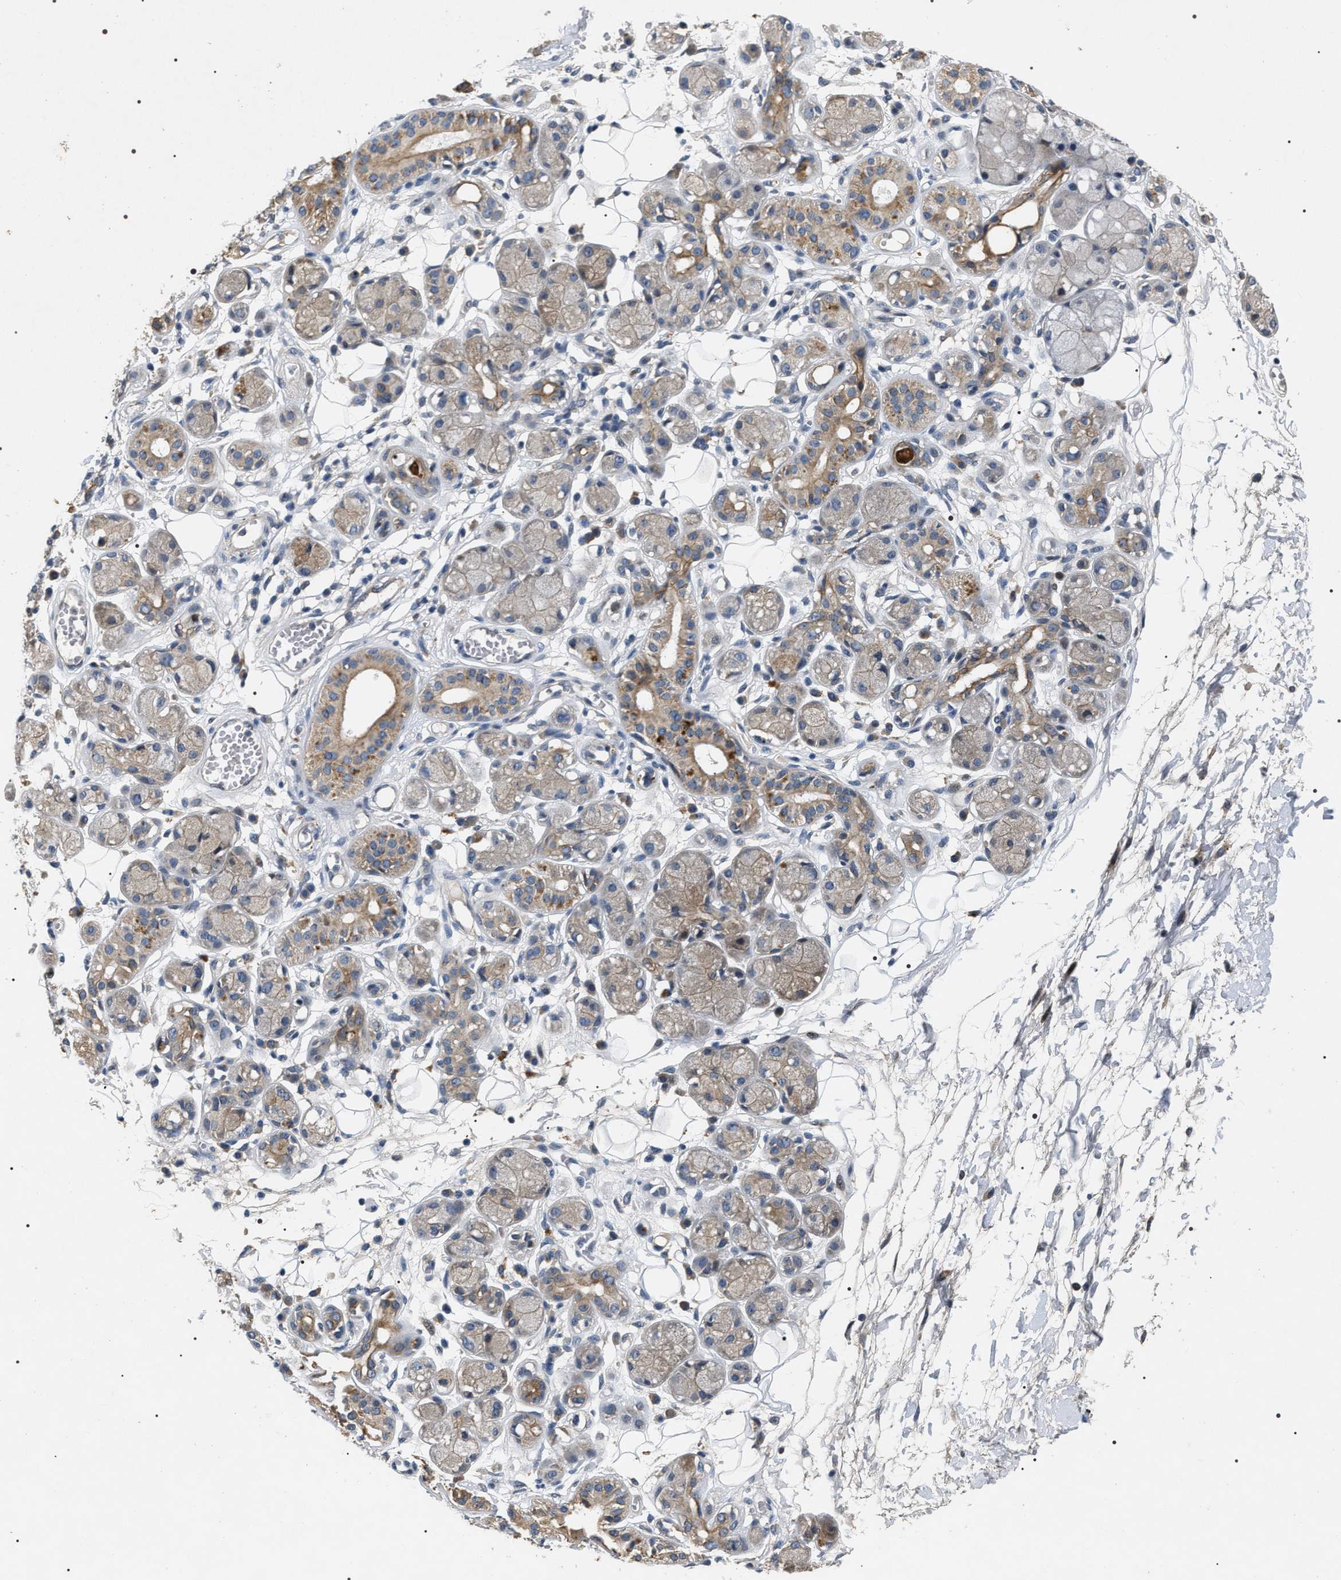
{"staining": {"intensity": "negative", "quantity": "none", "location": "none"}, "tissue": "adipose tissue", "cell_type": "Adipocytes", "image_type": "normal", "snomed": [{"axis": "morphology", "description": "Normal tissue, NOS"}, {"axis": "morphology", "description": "Inflammation, NOS"}, {"axis": "topography", "description": "Salivary gland"}, {"axis": "topography", "description": "Peripheral nerve tissue"}], "caption": "Adipose tissue stained for a protein using immunohistochemistry (IHC) demonstrates no positivity adipocytes.", "gene": "IFT81", "patient": {"sex": "female", "age": 75}}